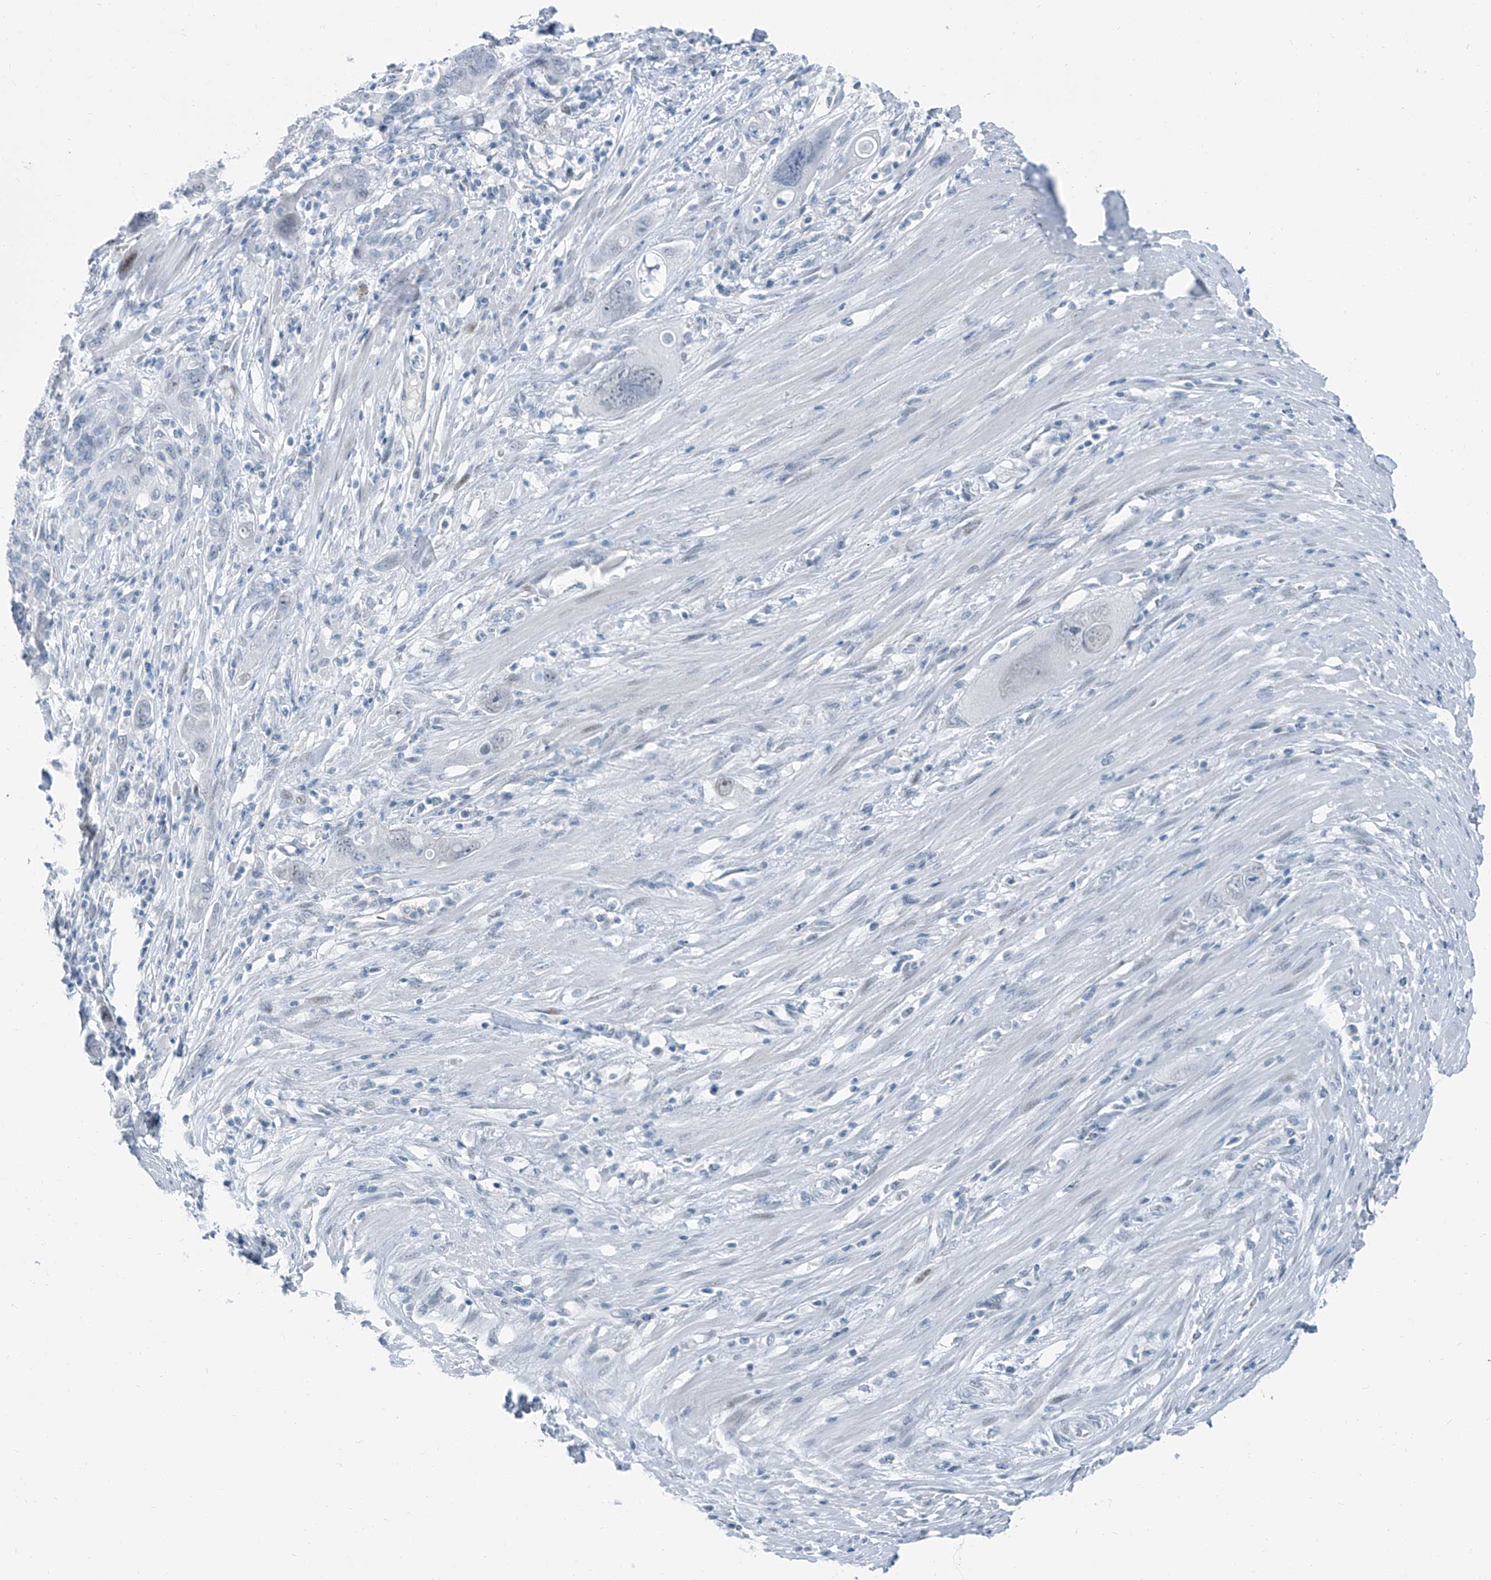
{"staining": {"intensity": "negative", "quantity": "none", "location": "none"}, "tissue": "pancreatic cancer", "cell_type": "Tumor cells", "image_type": "cancer", "snomed": [{"axis": "morphology", "description": "Adenocarcinoma, NOS"}, {"axis": "topography", "description": "Pancreas"}], "caption": "High magnification brightfield microscopy of pancreatic cancer (adenocarcinoma) stained with DAB (3,3'-diaminobenzidine) (brown) and counterstained with hematoxylin (blue): tumor cells show no significant staining.", "gene": "RGN", "patient": {"sex": "female", "age": 71}}